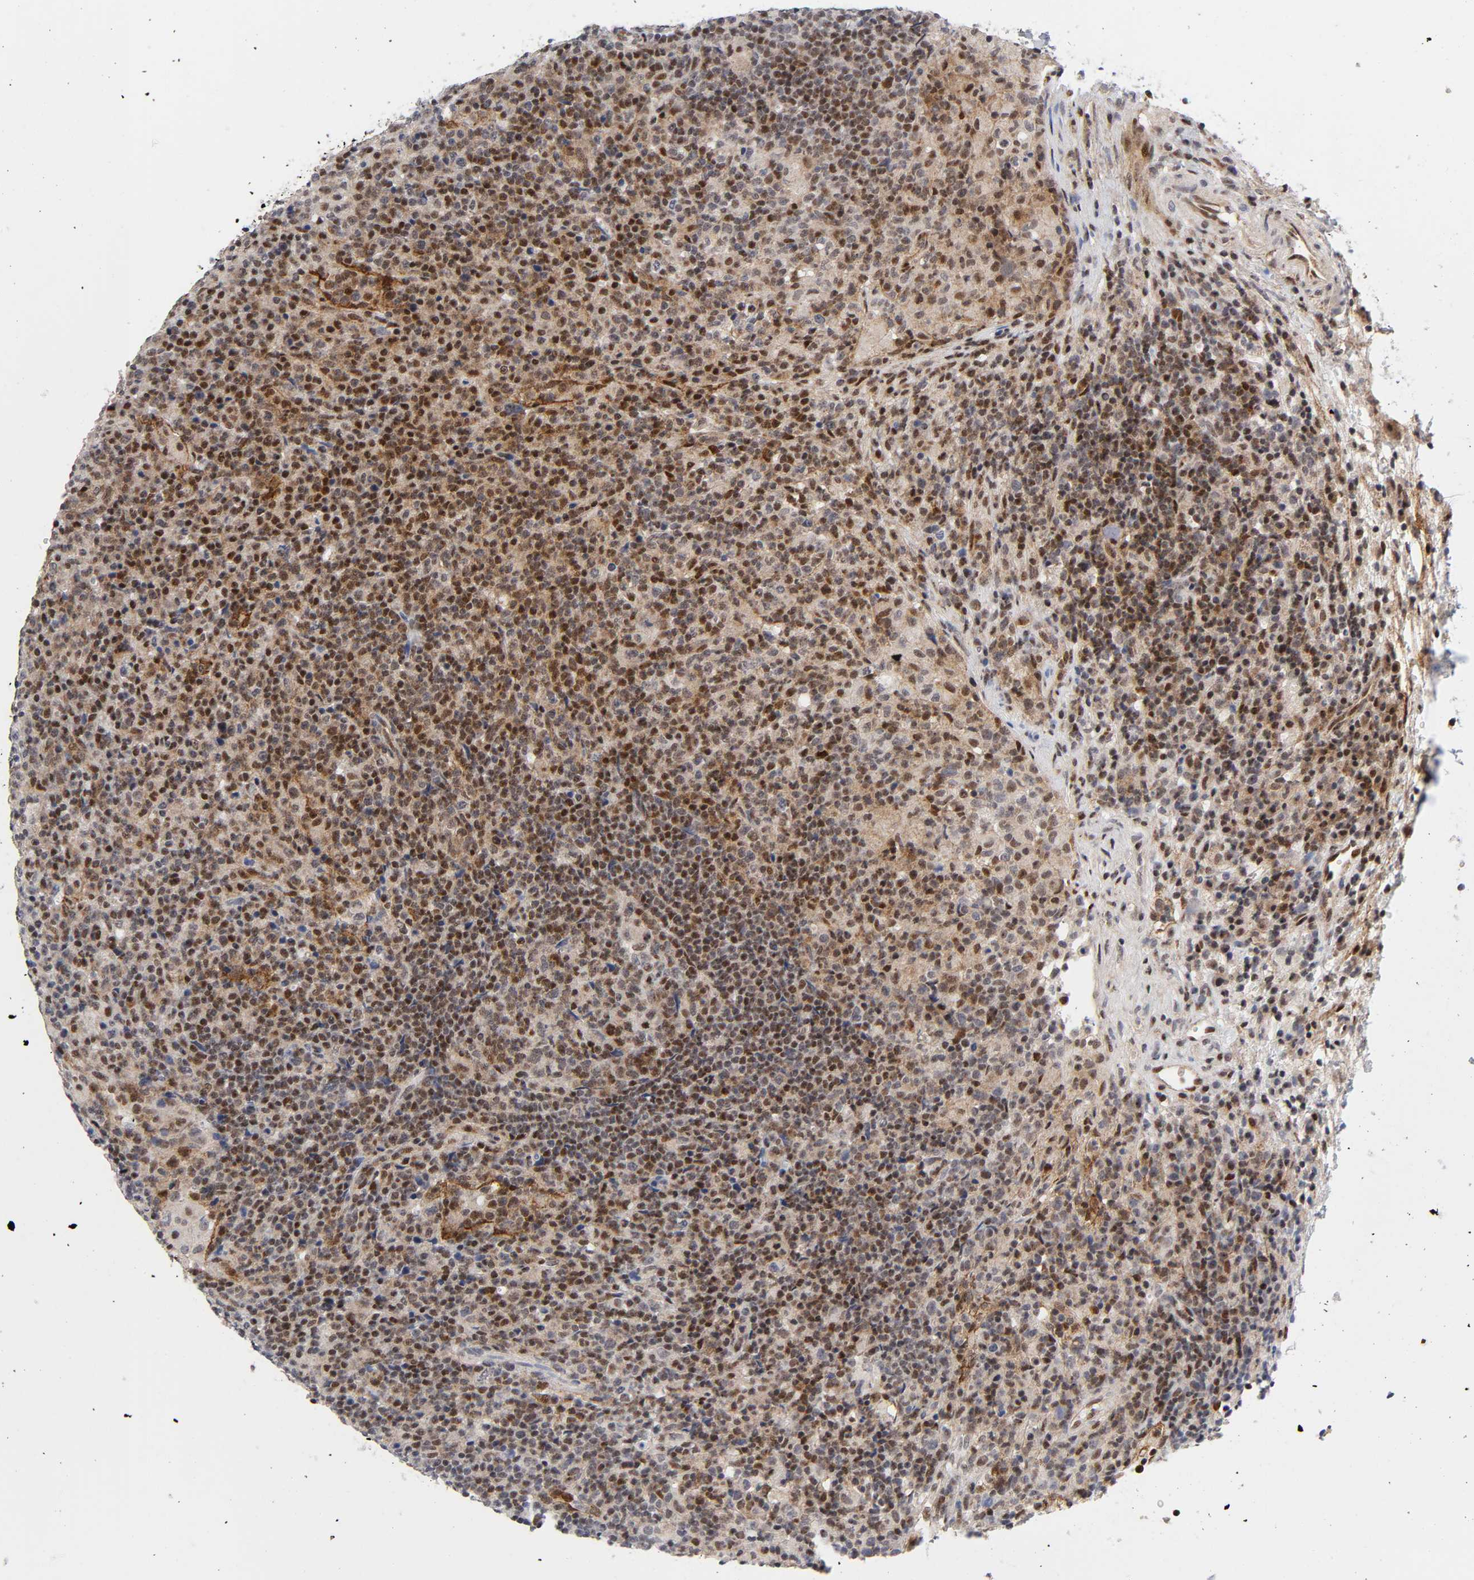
{"staining": {"intensity": "strong", "quantity": ">75%", "location": "nuclear"}, "tissue": "lymphoma", "cell_type": "Tumor cells", "image_type": "cancer", "snomed": [{"axis": "morphology", "description": "Hodgkin's disease, NOS"}, {"axis": "topography", "description": "Lymph node"}], "caption": "Immunohistochemistry (DAB) staining of Hodgkin's disease displays strong nuclear protein expression in approximately >75% of tumor cells.", "gene": "STK38", "patient": {"sex": "male", "age": 65}}